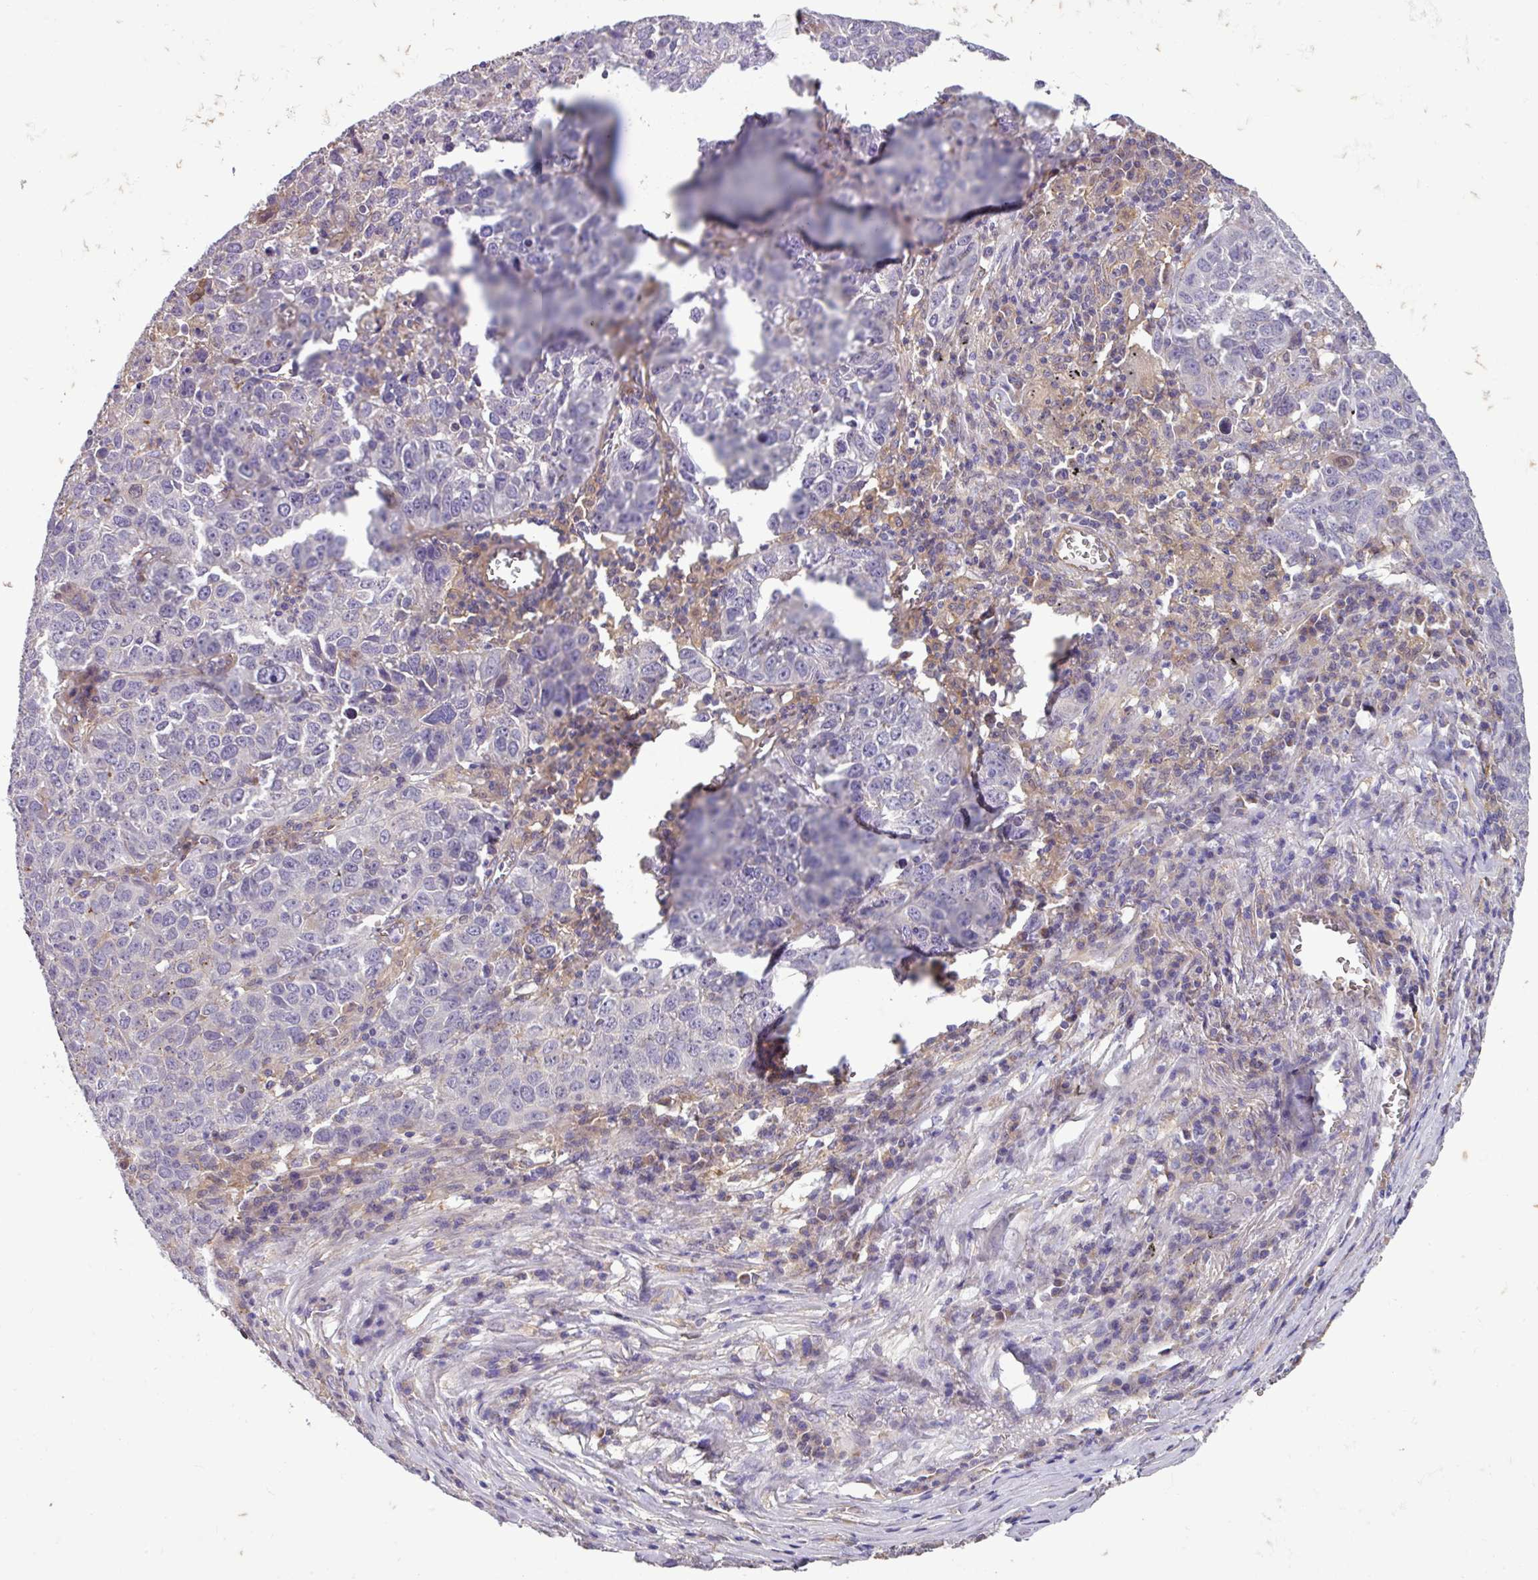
{"staining": {"intensity": "negative", "quantity": "none", "location": "none"}, "tissue": "lung cancer", "cell_type": "Tumor cells", "image_type": "cancer", "snomed": [{"axis": "morphology", "description": "Squamous cell carcinoma, NOS"}, {"axis": "topography", "description": "Lung"}], "caption": "An image of human lung squamous cell carcinoma is negative for staining in tumor cells.", "gene": "SLC23A2", "patient": {"sex": "male", "age": 76}}